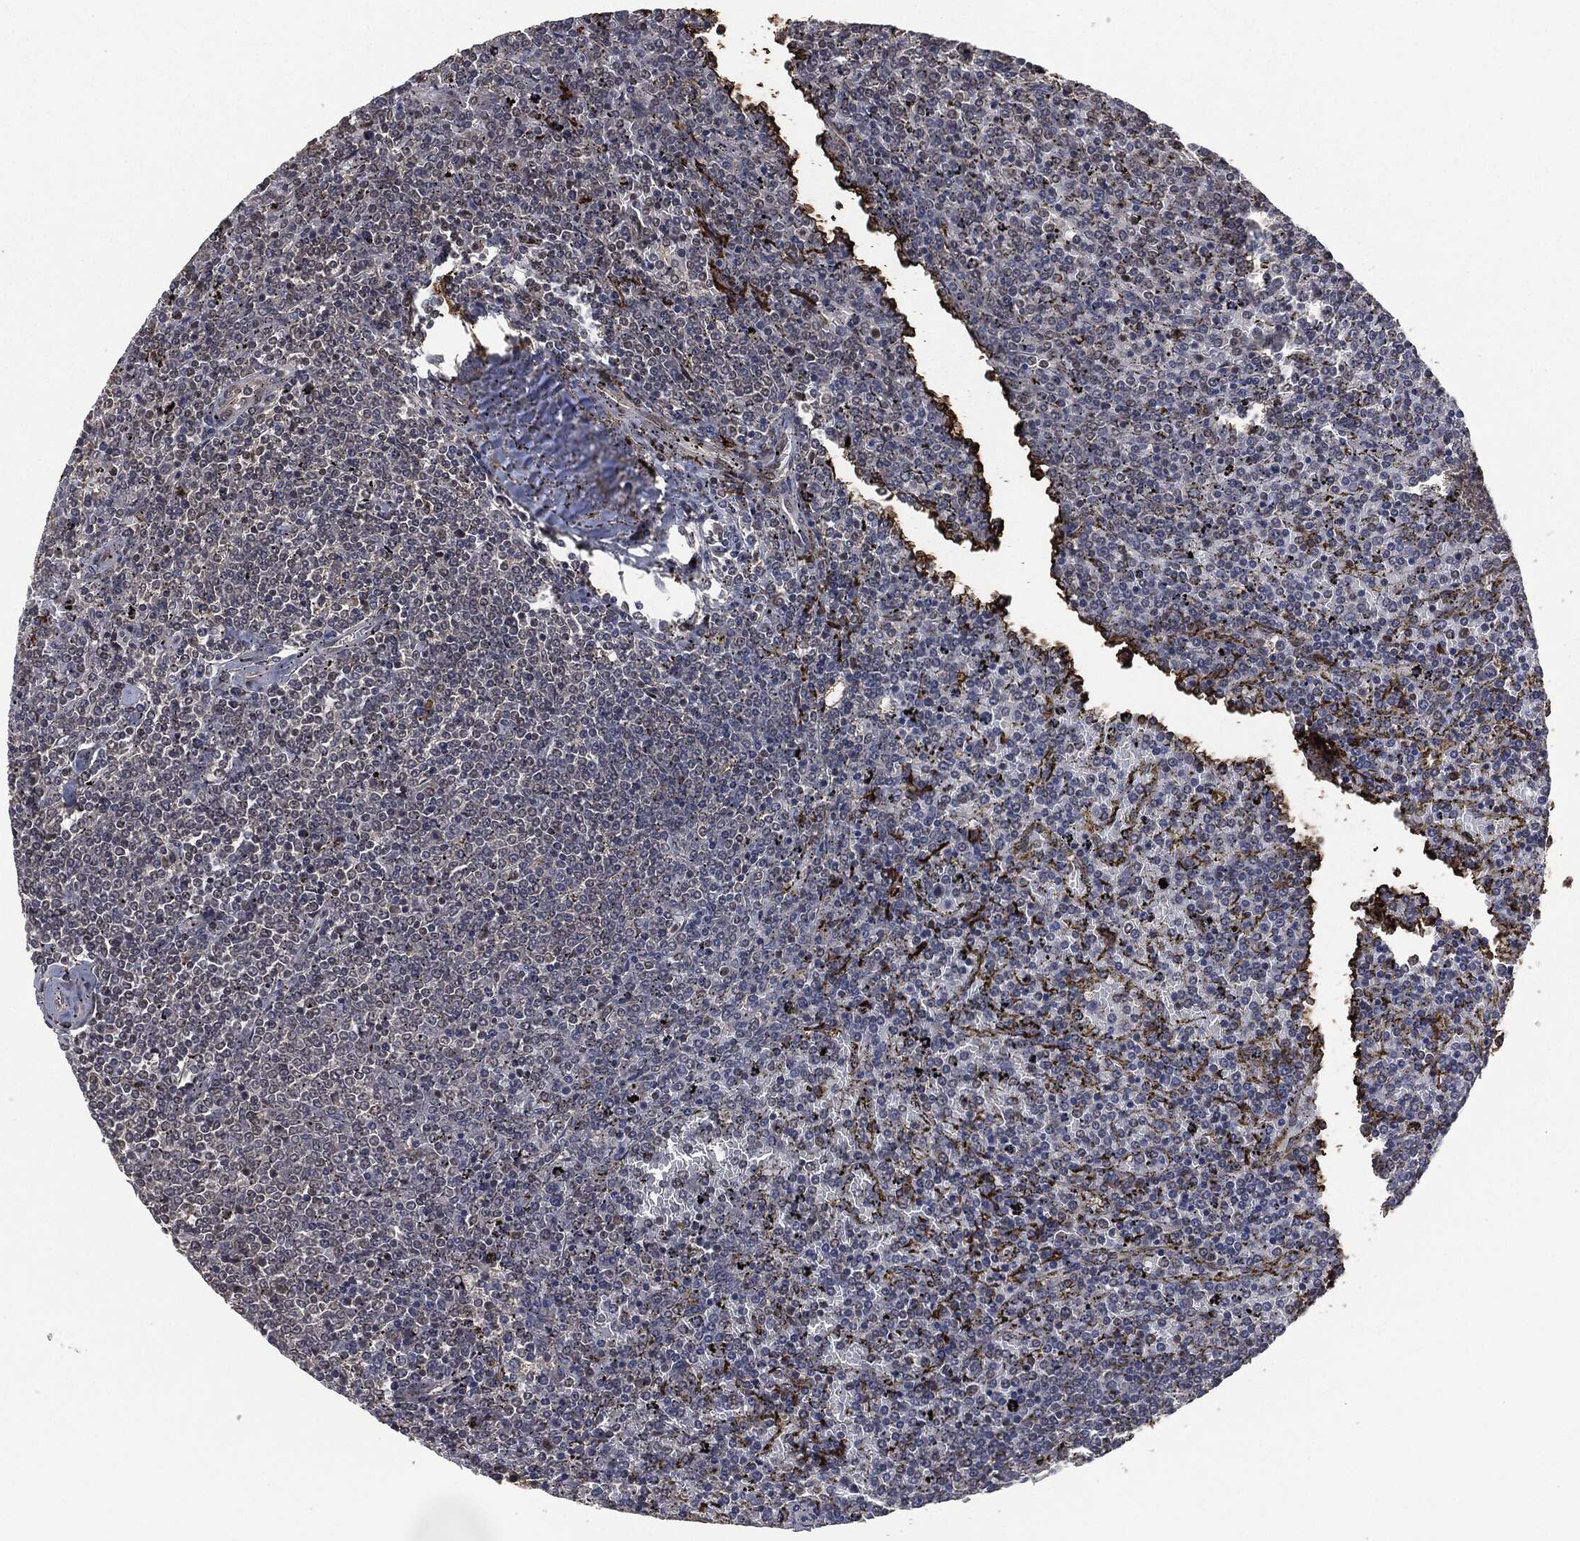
{"staining": {"intensity": "negative", "quantity": "none", "location": "none"}, "tissue": "lymphoma", "cell_type": "Tumor cells", "image_type": "cancer", "snomed": [{"axis": "morphology", "description": "Malignant lymphoma, non-Hodgkin's type, Low grade"}, {"axis": "topography", "description": "Spleen"}], "caption": "Protein analysis of malignant lymphoma, non-Hodgkin's type (low-grade) shows no significant expression in tumor cells. (DAB immunohistochemistry, high magnification).", "gene": "CRABP2", "patient": {"sex": "female", "age": 77}}